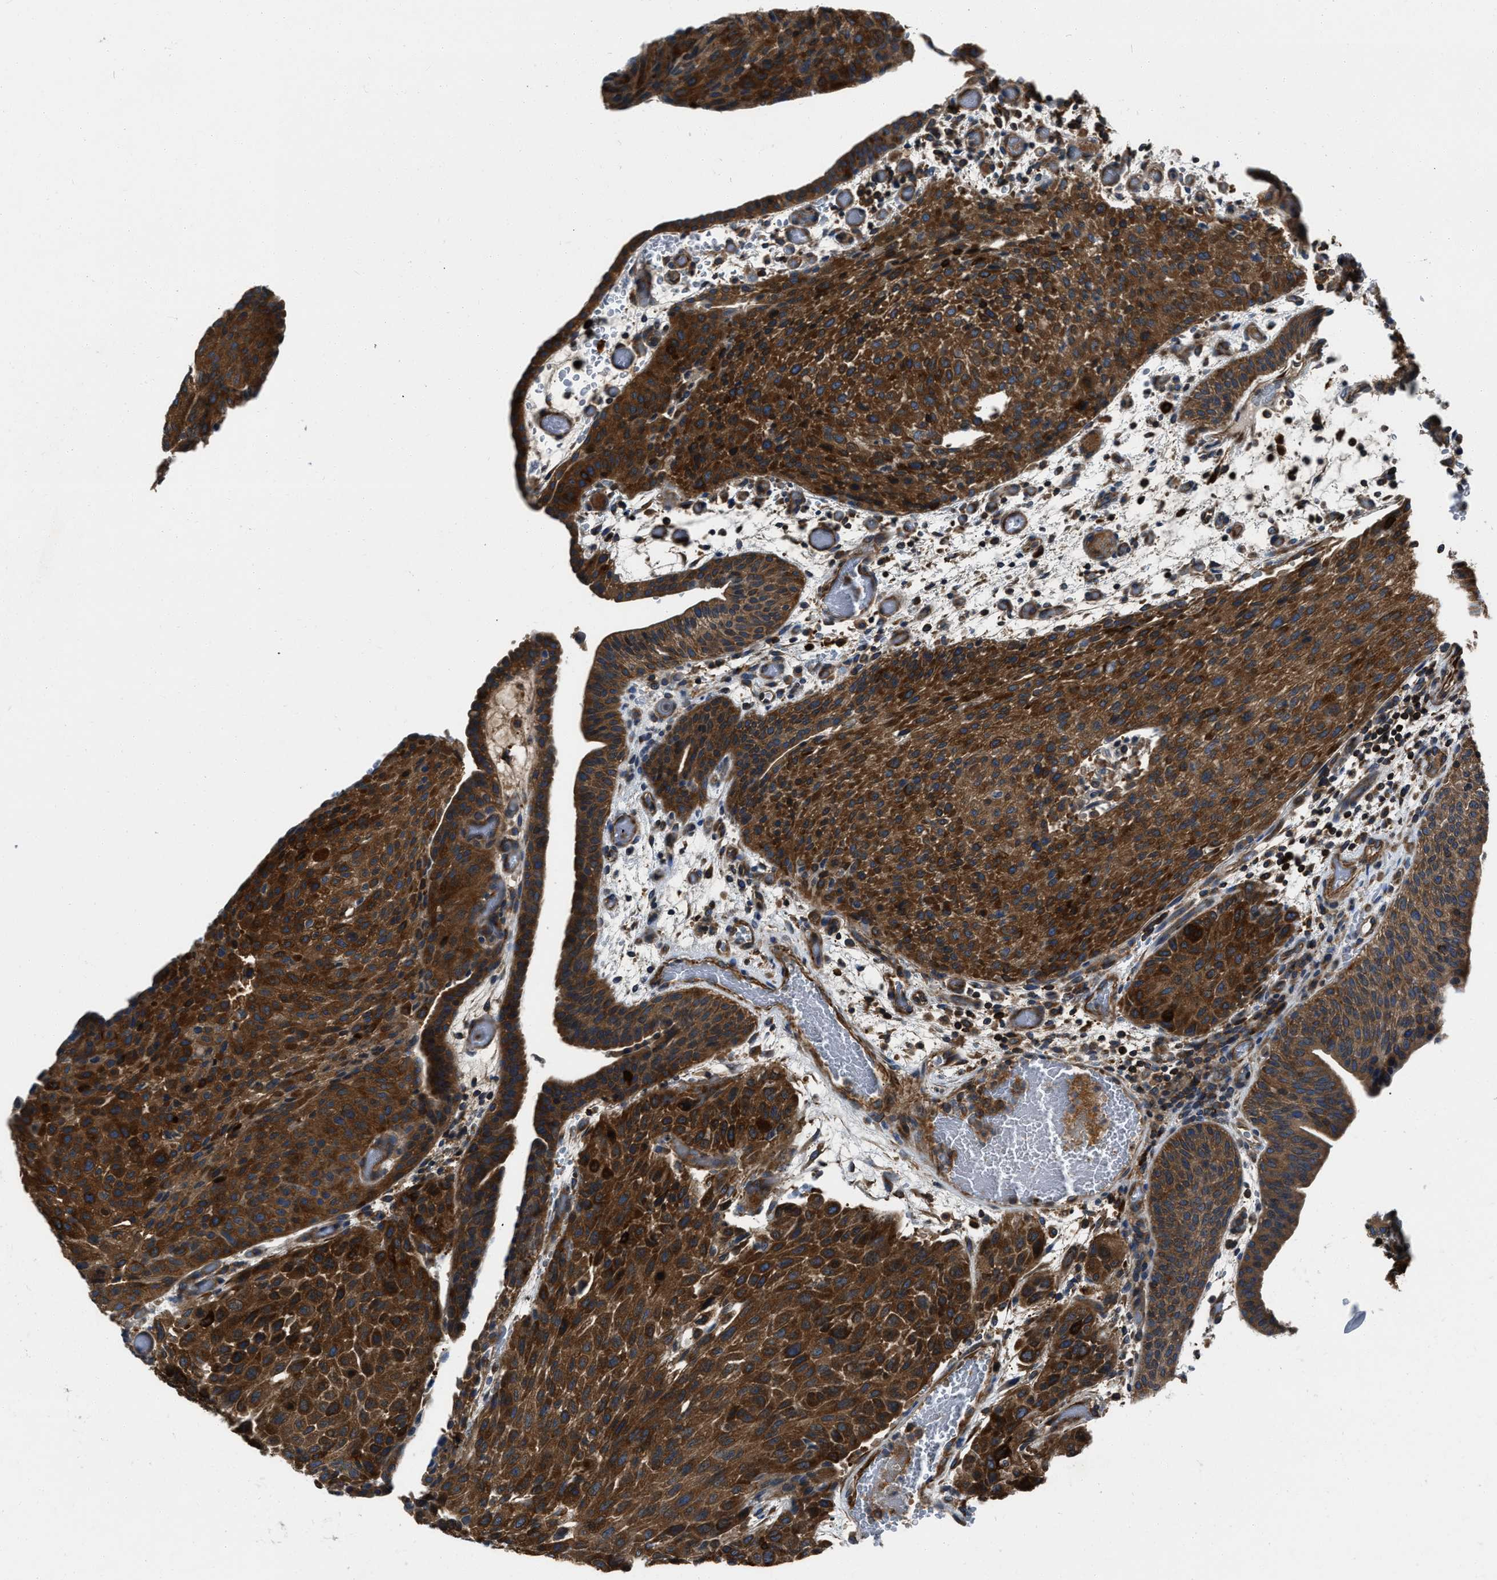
{"staining": {"intensity": "strong", "quantity": ">75%", "location": "cytoplasmic/membranous"}, "tissue": "urothelial cancer", "cell_type": "Tumor cells", "image_type": "cancer", "snomed": [{"axis": "morphology", "description": "Urothelial carcinoma, Low grade"}, {"axis": "morphology", "description": "Urothelial carcinoma, High grade"}, {"axis": "topography", "description": "Urinary bladder"}], "caption": "Immunohistochemical staining of urothelial carcinoma (high-grade) demonstrates strong cytoplasmic/membranous protein staining in approximately >75% of tumor cells.", "gene": "YARS1", "patient": {"sex": "male", "age": 35}}